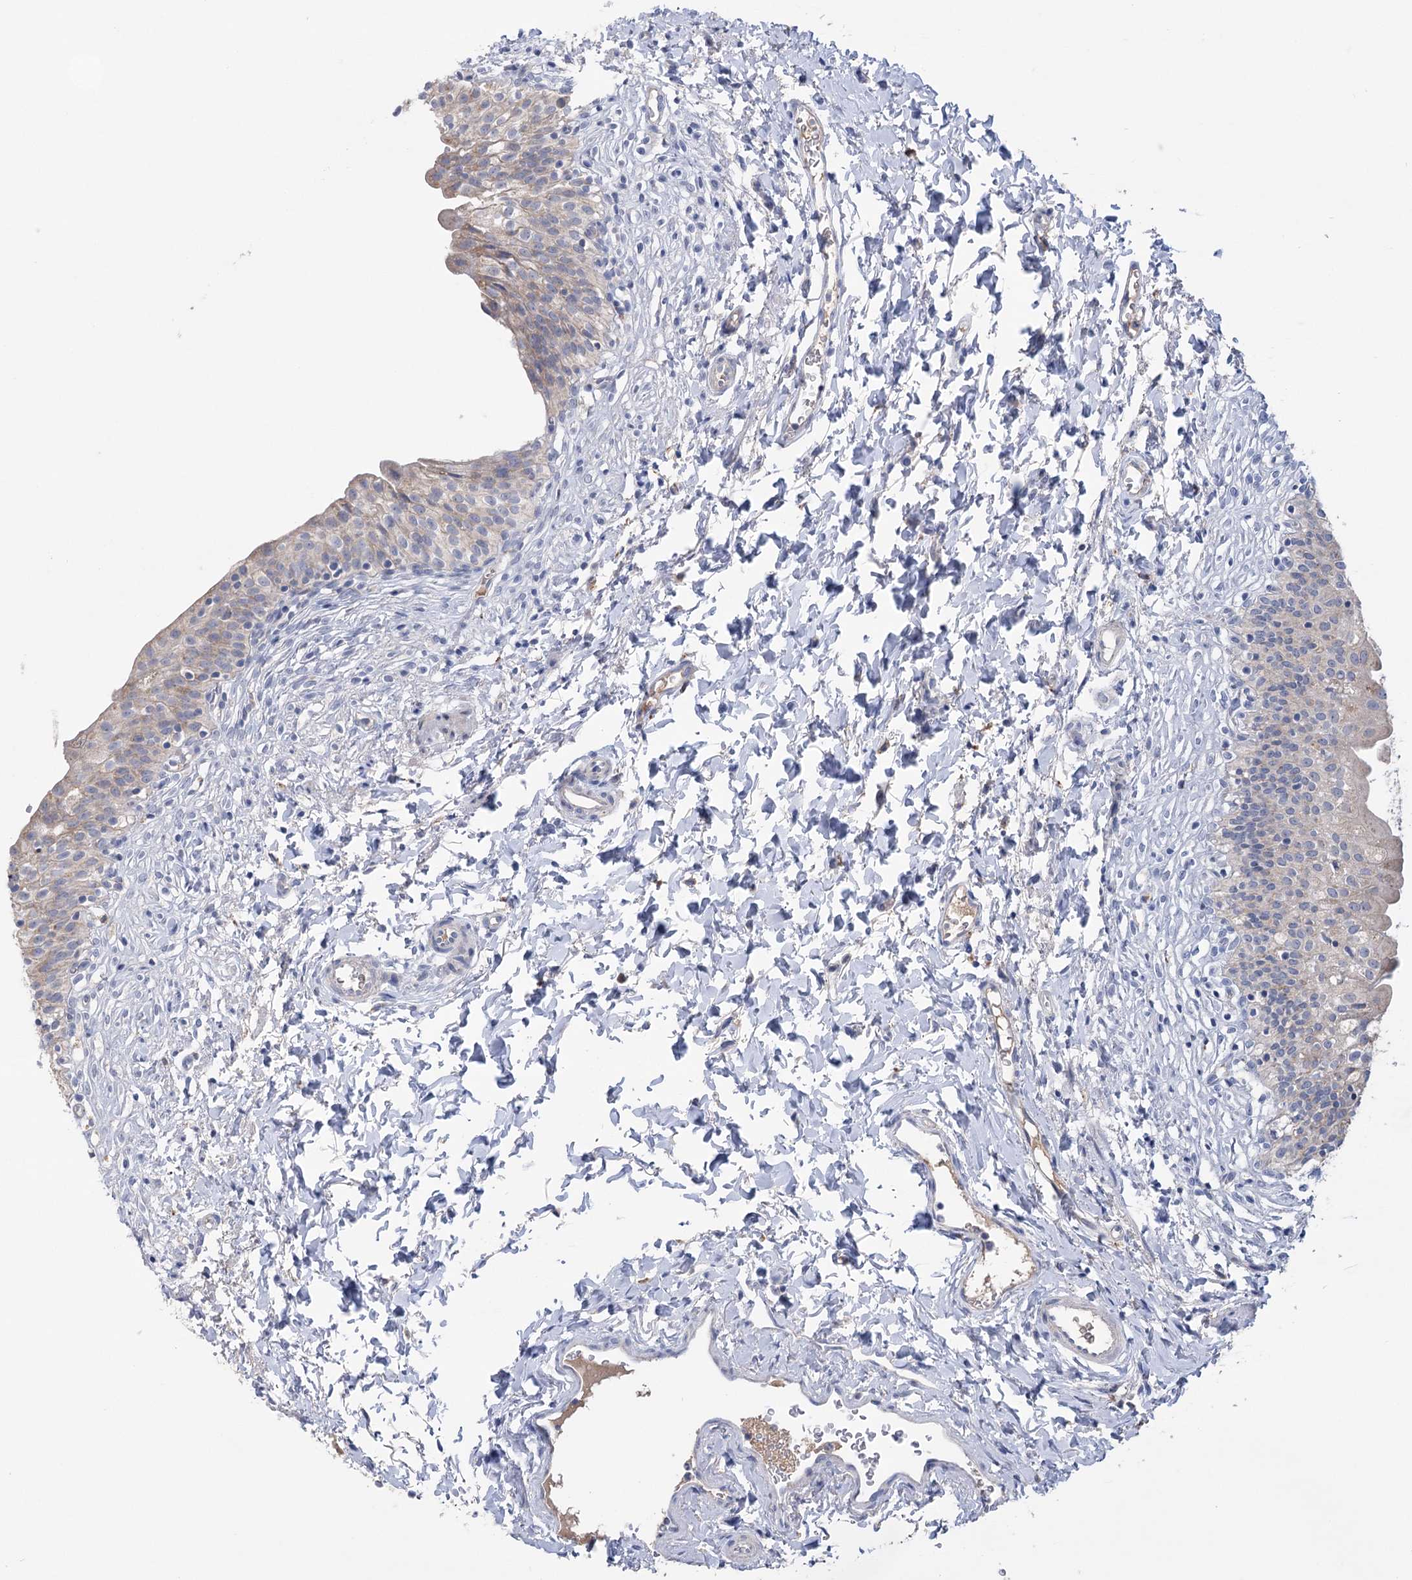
{"staining": {"intensity": "weak", "quantity": "25%-75%", "location": "cytoplasmic/membranous"}, "tissue": "urinary bladder", "cell_type": "Urothelial cells", "image_type": "normal", "snomed": [{"axis": "morphology", "description": "Normal tissue, NOS"}, {"axis": "topography", "description": "Urinary bladder"}], "caption": "IHC staining of unremarkable urinary bladder, which reveals low levels of weak cytoplasmic/membranous staining in approximately 25%-75% of urothelial cells indicating weak cytoplasmic/membranous protein positivity. The staining was performed using DAB (brown) for protein detection and nuclei were counterstained in hematoxylin (blue).", "gene": "MTCH2", "patient": {"sex": "male", "age": 55}}